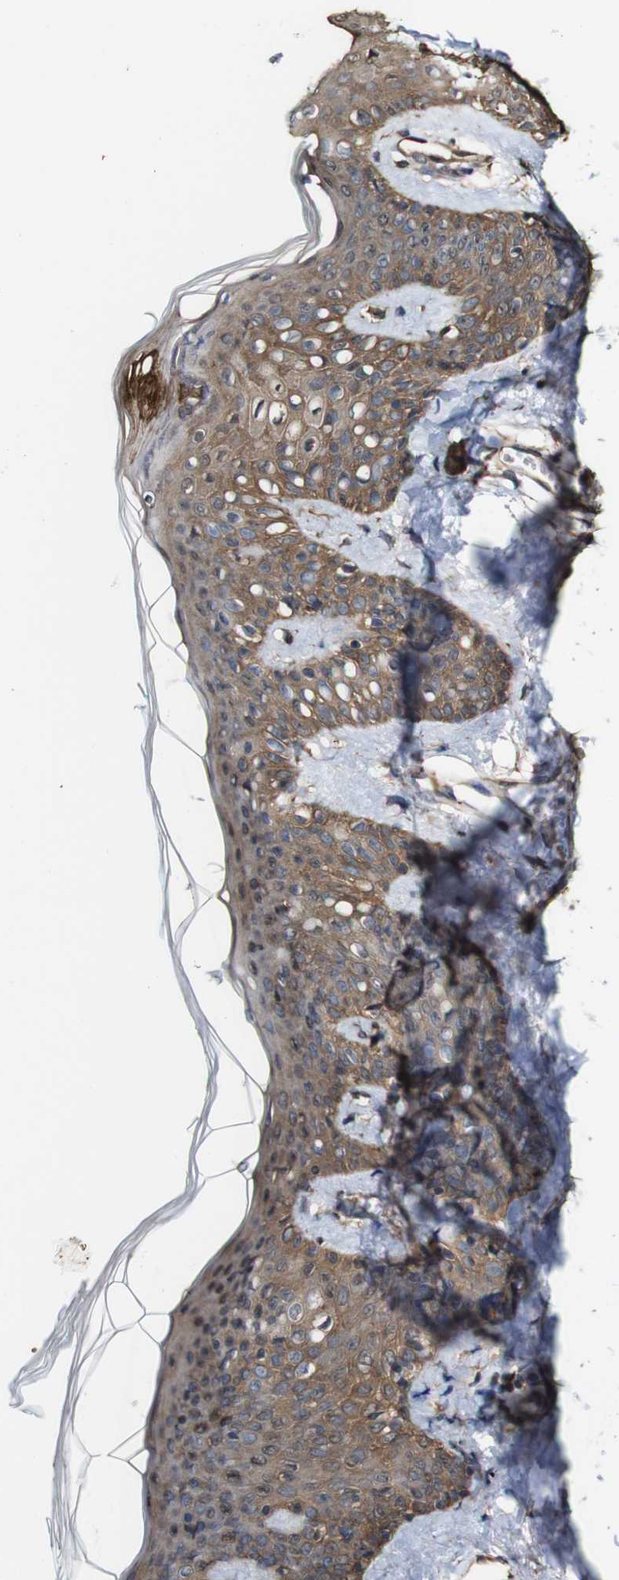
{"staining": {"intensity": "moderate", "quantity": ">75%", "location": "cytoplasmic/membranous"}, "tissue": "skin", "cell_type": "Fibroblasts", "image_type": "normal", "snomed": [{"axis": "morphology", "description": "Normal tissue, NOS"}, {"axis": "topography", "description": "Skin"}], "caption": "Immunohistochemical staining of unremarkable human skin displays >75% levels of moderate cytoplasmic/membranous protein expression in approximately >75% of fibroblasts.", "gene": "PTPRR", "patient": {"sex": "male", "age": 16}}